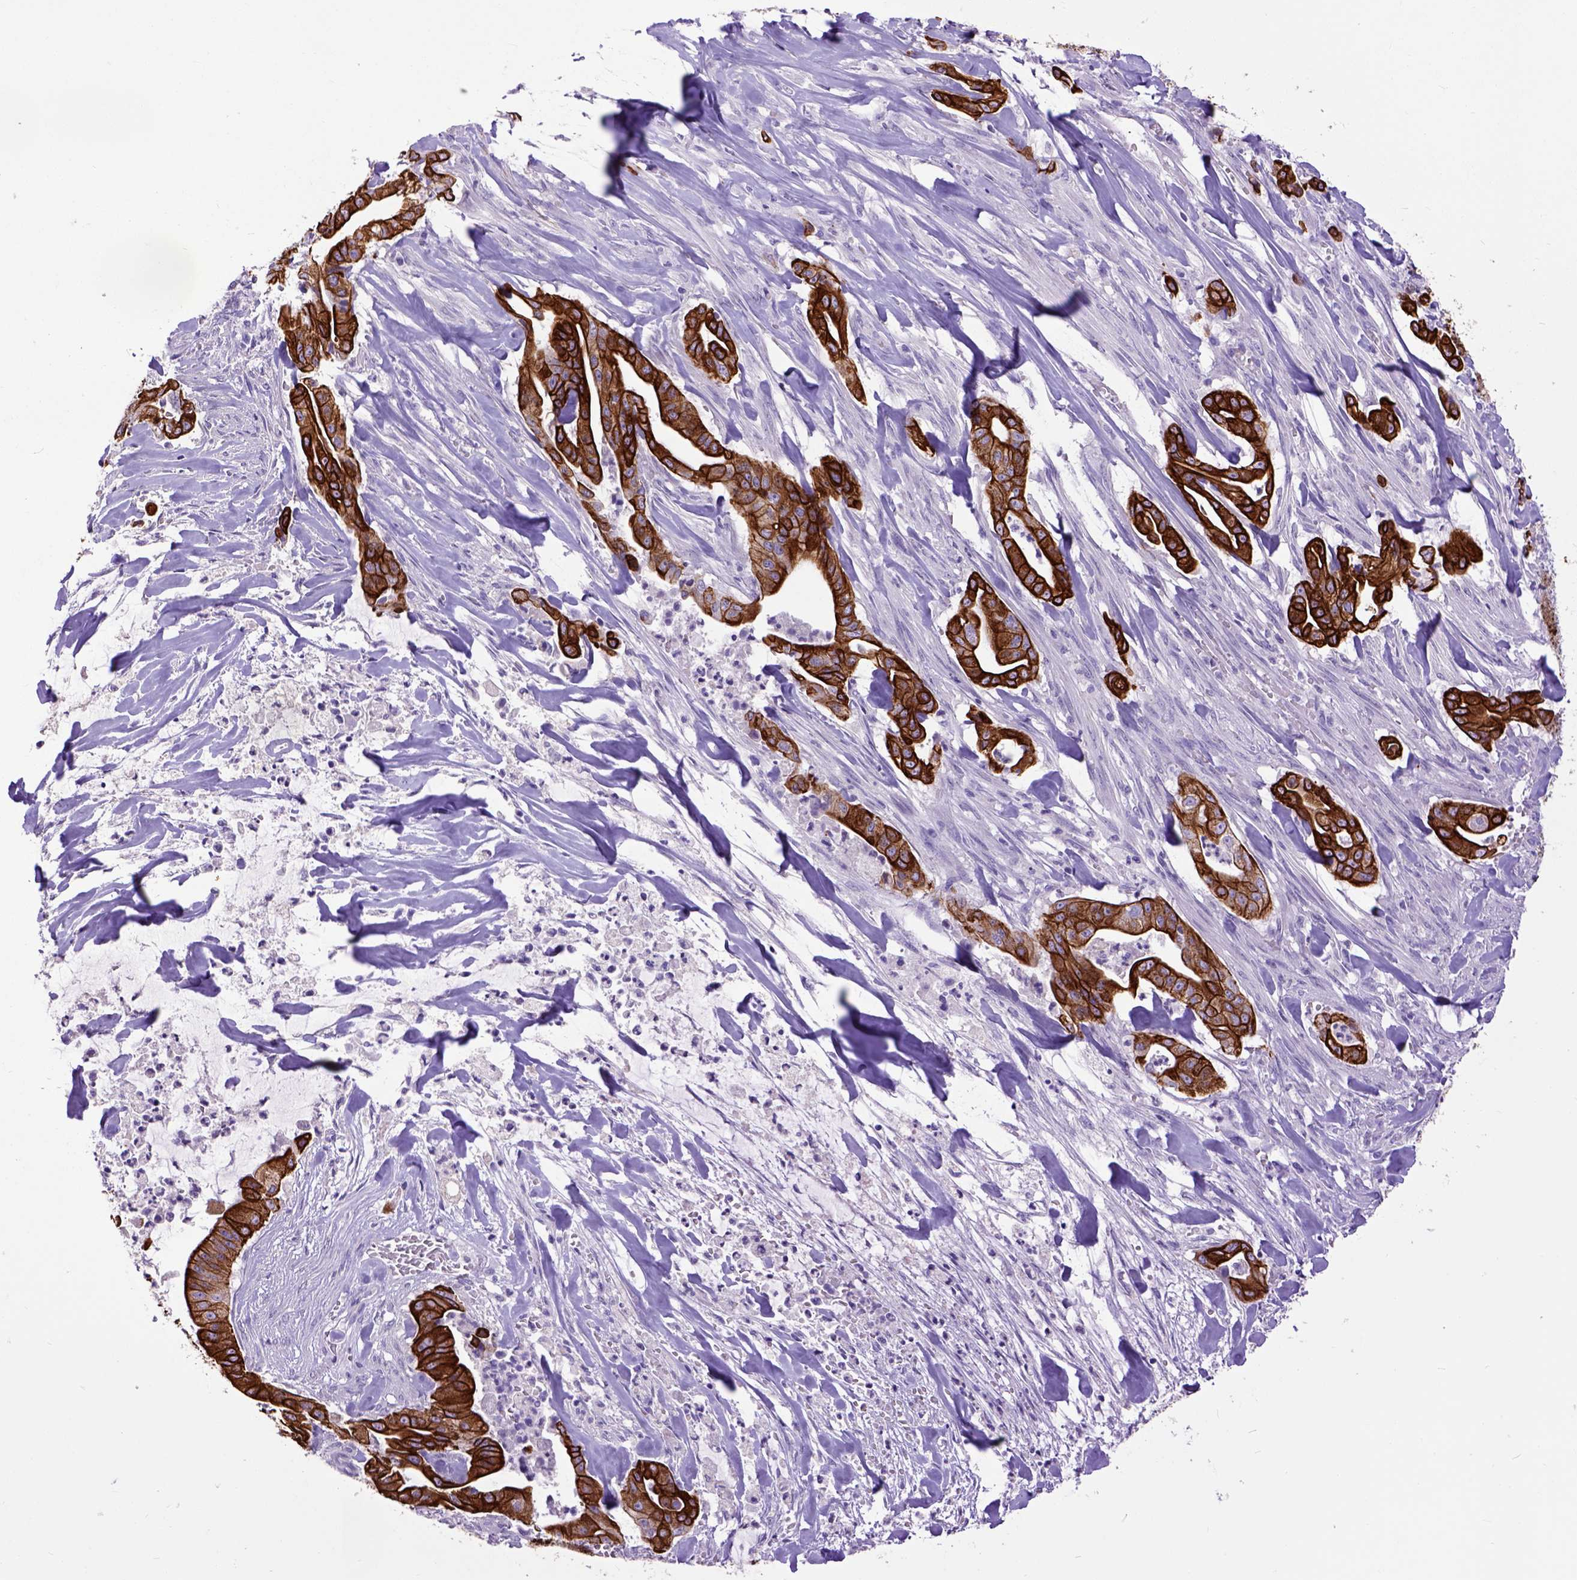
{"staining": {"intensity": "moderate", "quantity": ">75%", "location": "cytoplasmic/membranous"}, "tissue": "pancreatic cancer", "cell_type": "Tumor cells", "image_type": "cancer", "snomed": [{"axis": "morphology", "description": "Normal tissue, NOS"}, {"axis": "morphology", "description": "Inflammation, NOS"}, {"axis": "morphology", "description": "Adenocarcinoma, NOS"}, {"axis": "topography", "description": "Pancreas"}], "caption": "Adenocarcinoma (pancreatic) tissue shows moderate cytoplasmic/membranous expression in approximately >75% of tumor cells (DAB (3,3'-diaminobenzidine) IHC, brown staining for protein, blue staining for nuclei).", "gene": "RAB25", "patient": {"sex": "male", "age": 57}}